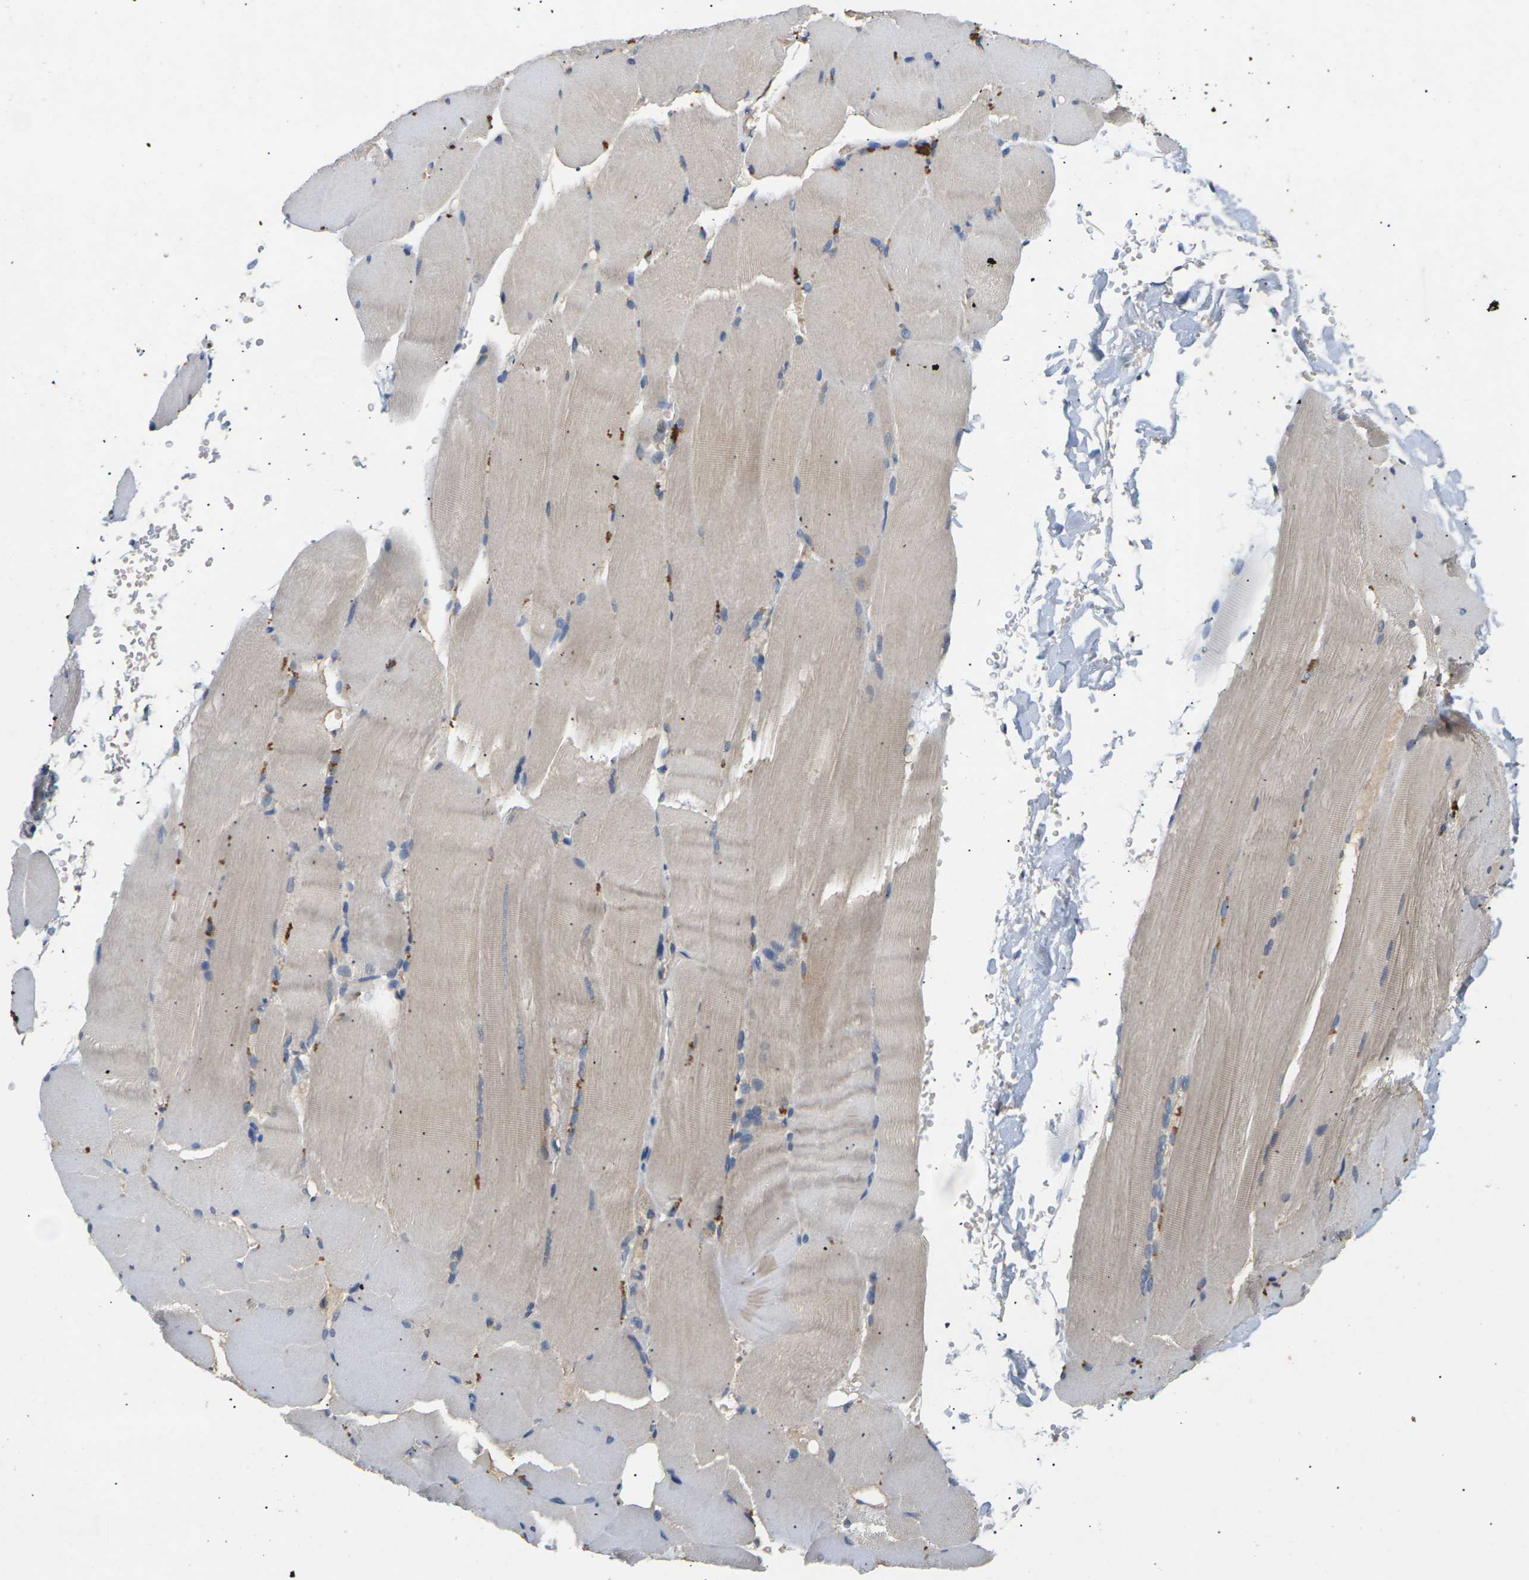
{"staining": {"intensity": "weak", "quantity": ">75%", "location": "cytoplasmic/membranous"}, "tissue": "skeletal muscle", "cell_type": "Myocytes", "image_type": "normal", "snomed": [{"axis": "morphology", "description": "Normal tissue, NOS"}, {"axis": "topography", "description": "Skin"}, {"axis": "topography", "description": "Skeletal muscle"}], "caption": "Brown immunohistochemical staining in normal skeletal muscle exhibits weak cytoplasmic/membranous positivity in approximately >75% of myocytes. The staining was performed using DAB to visualize the protein expression in brown, while the nuclei were stained in blue with hematoxylin (Magnification: 20x).", "gene": "SLC2A2", "patient": {"sex": "male", "age": 83}}